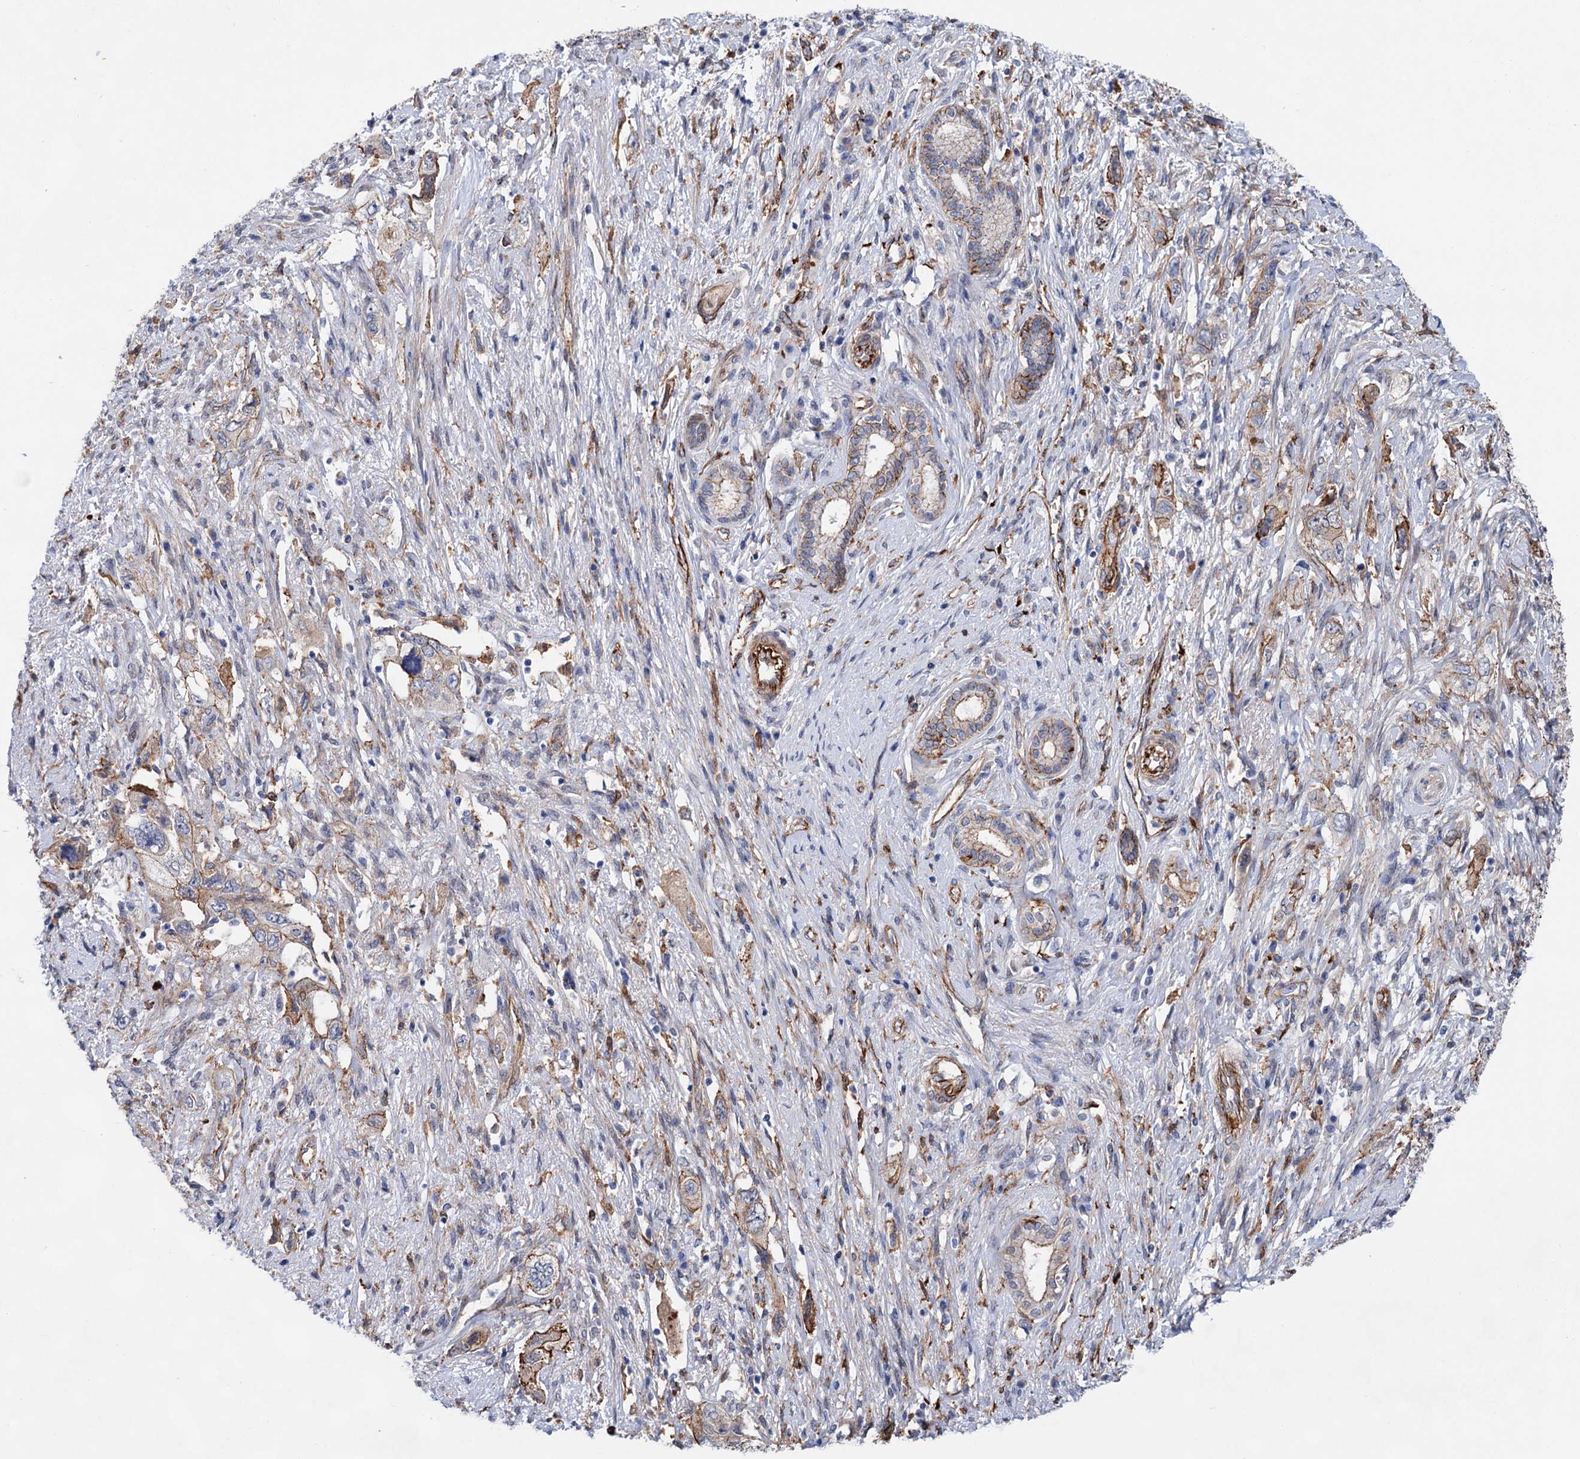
{"staining": {"intensity": "moderate", "quantity": "25%-75%", "location": "cytoplasmic/membranous"}, "tissue": "pancreatic cancer", "cell_type": "Tumor cells", "image_type": "cancer", "snomed": [{"axis": "morphology", "description": "Adenocarcinoma, NOS"}, {"axis": "topography", "description": "Pancreas"}], "caption": "Protein analysis of adenocarcinoma (pancreatic) tissue demonstrates moderate cytoplasmic/membranous positivity in about 25%-75% of tumor cells.", "gene": "TMTC3", "patient": {"sex": "female", "age": 73}}